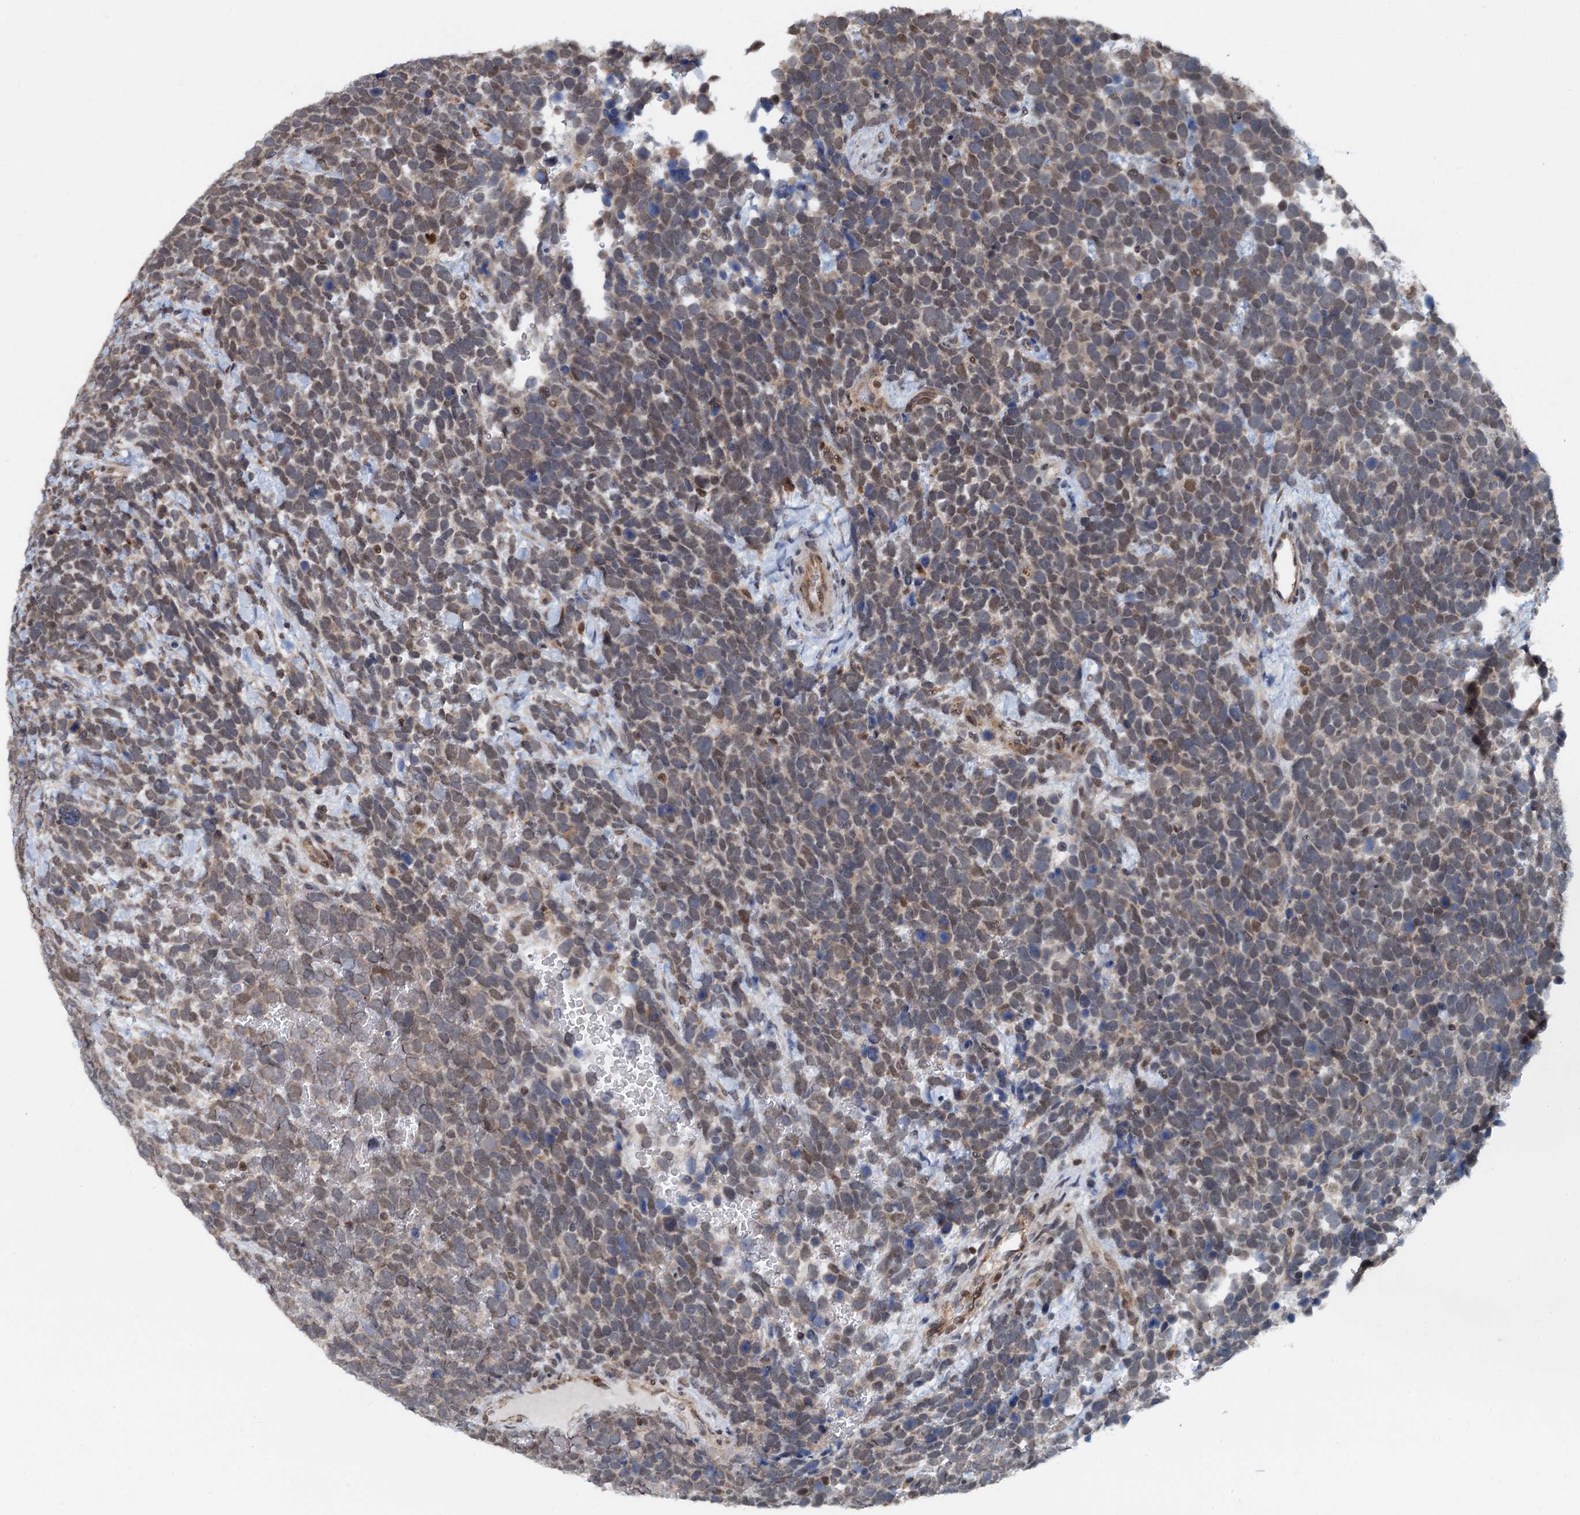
{"staining": {"intensity": "weak", "quantity": ">75%", "location": "cytoplasmic/membranous,nuclear"}, "tissue": "urothelial cancer", "cell_type": "Tumor cells", "image_type": "cancer", "snomed": [{"axis": "morphology", "description": "Urothelial carcinoma, High grade"}, {"axis": "topography", "description": "Urinary bladder"}], "caption": "Protein expression by immunohistochemistry displays weak cytoplasmic/membranous and nuclear positivity in about >75% of tumor cells in urothelial carcinoma (high-grade).", "gene": "MCMBP", "patient": {"sex": "female", "age": 82}}